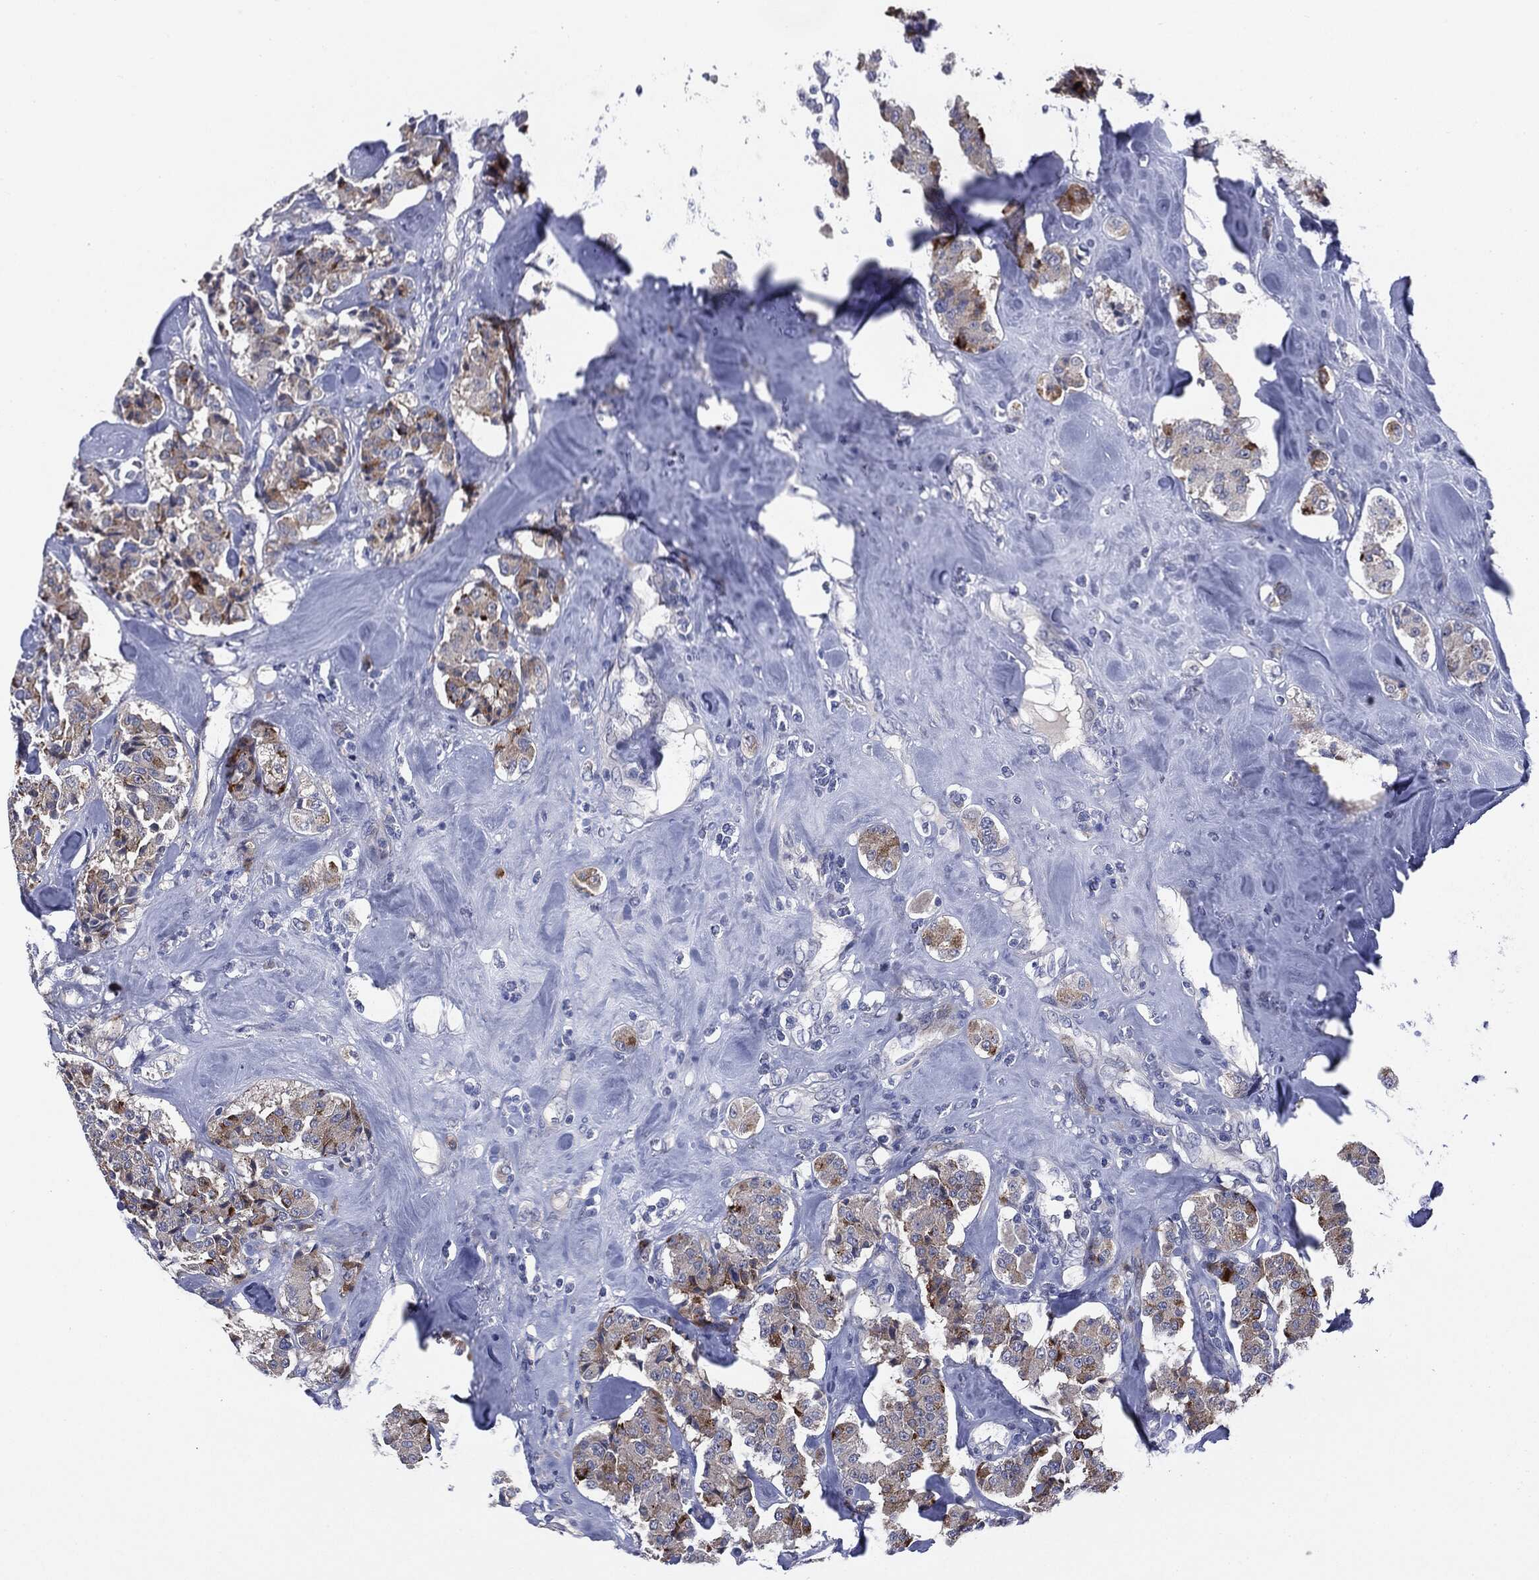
{"staining": {"intensity": "weak", "quantity": "25%-75%", "location": "cytoplasmic/membranous"}, "tissue": "carcinoid", "cell_type": "Tumor cells", "image_type": "cancer", "snomed": [{"axis": "morphology", "description": "Carcinoid, malignant, NOS"}, {"axis": "topography", "description": "Pancreas"}], "caption": "The immunohistochemical stain highlights weak cytoplasmic/membranous positivity in tumor cells of carcinoid tissue.", "gene": "KRT5", "patient": {"sex": "male", "age": 41}}